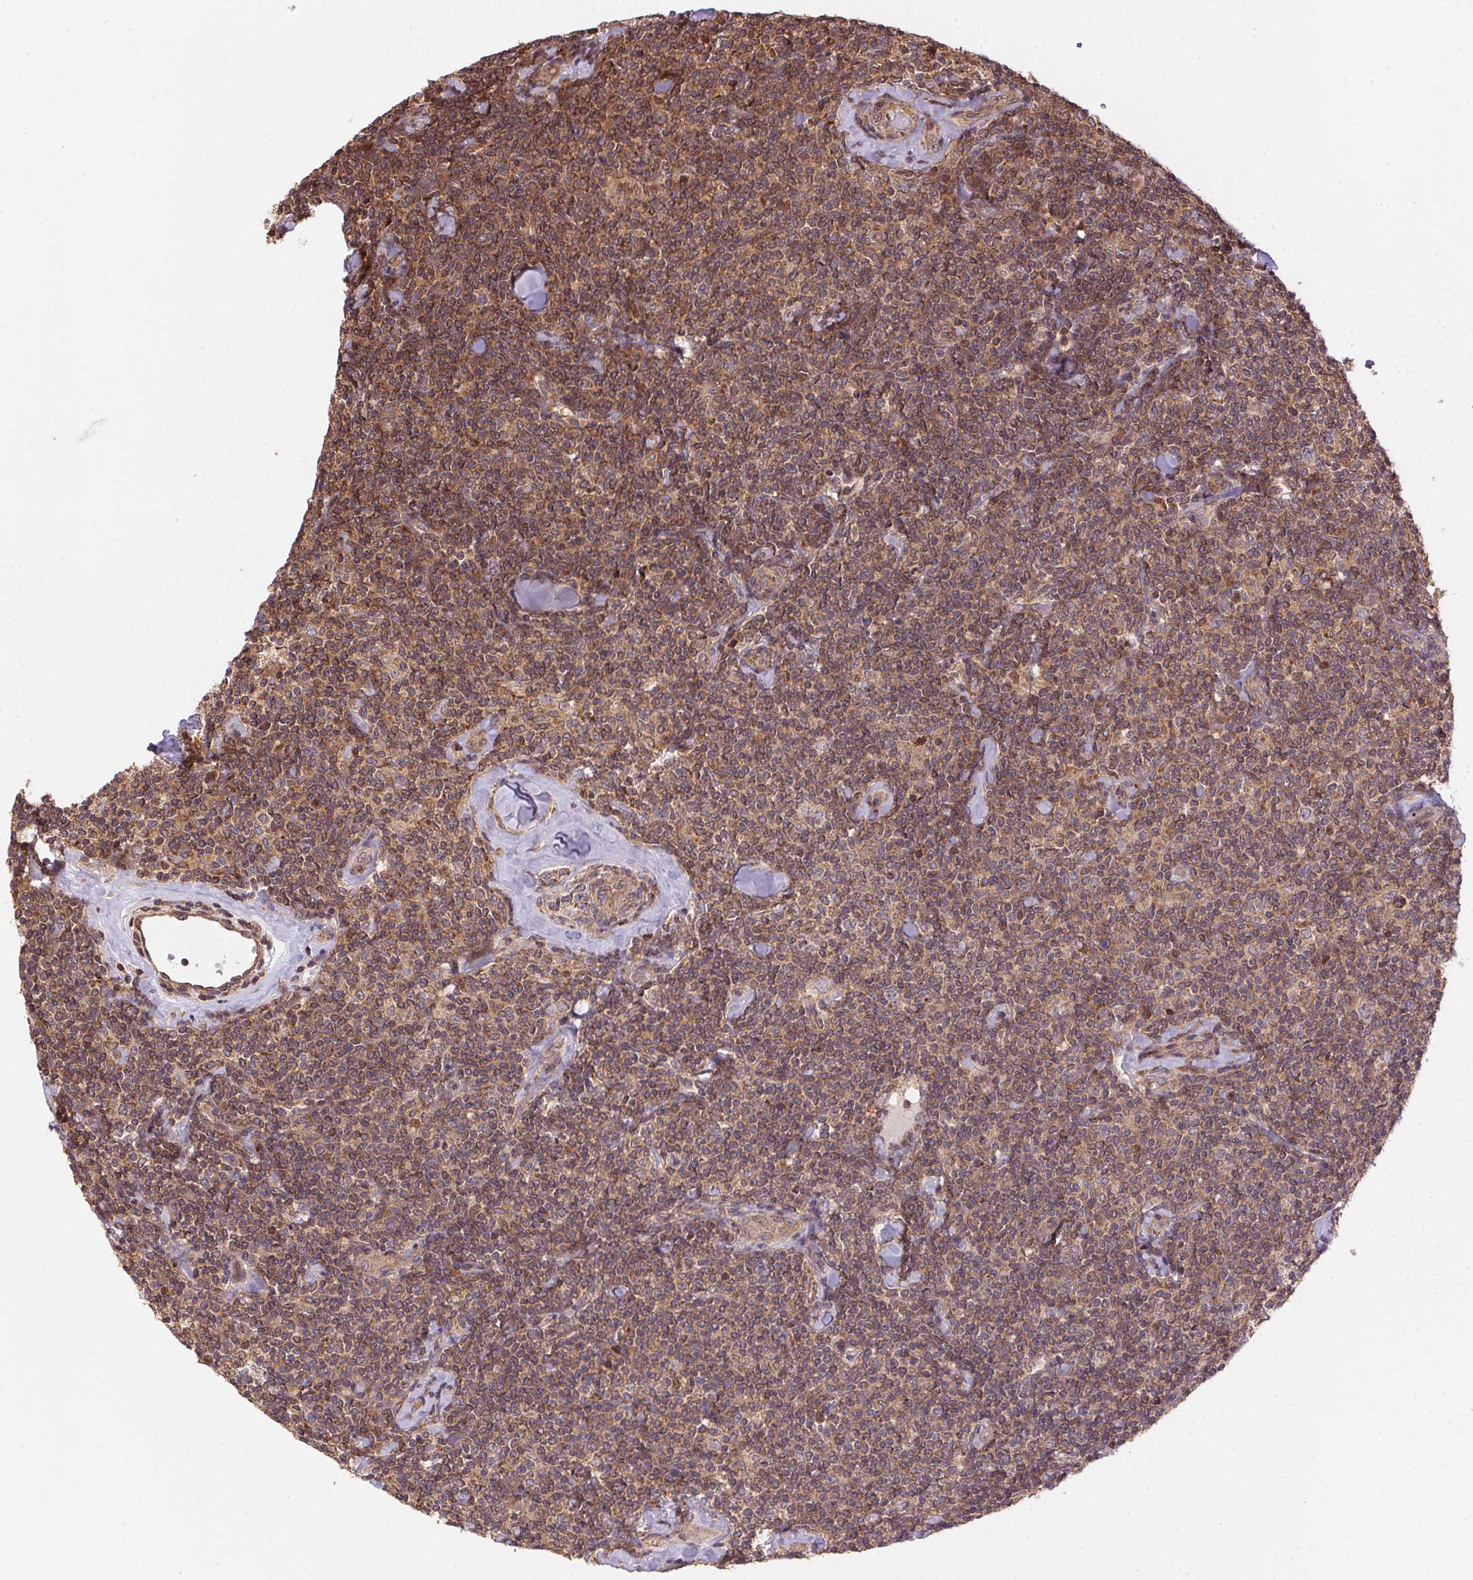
{"staining": {"intensity": "weak", "quantity": ">75%", "location": "cytoplasmic/membranous,nuclear"}, "tissue": "lymphoma", "cell_type": "Tumor cells", "image_type": "cancer", "snomed": [{"axis": "morphology", "description": "Malignant lymphoma, non-Hodgkin's type, Low grade"}, {"axis": "topography", "description": "Lymph node"}], "caption": "This is a histology image of immunohistochemistry (IHC) staining of lymphoma, which shows weak expression in the cytoplasmic/membranous and nuclear of tumor cells.", "gene": "MEX3D", "patient": {"sex": "female", "age": 56}}